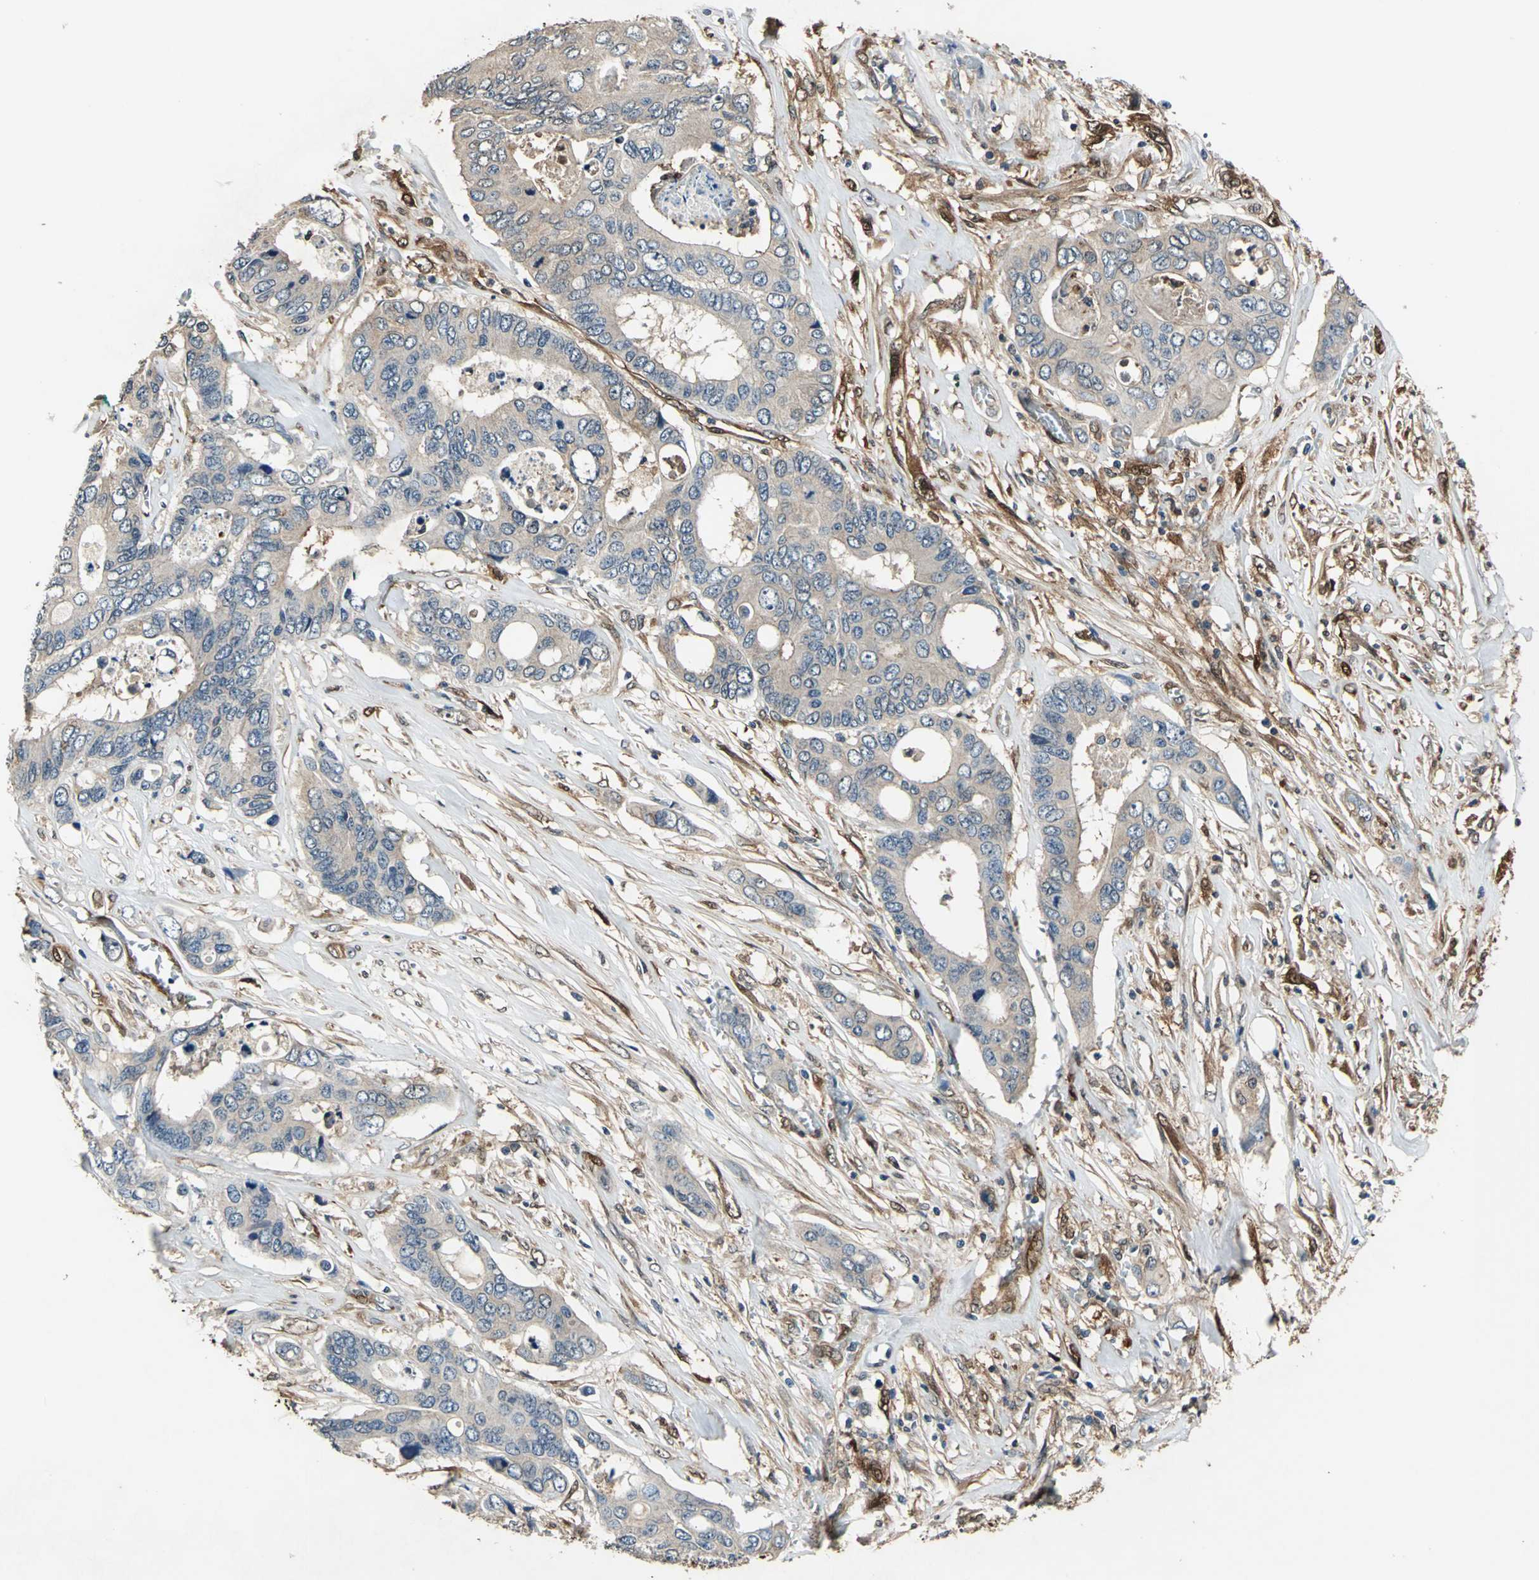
{"staining": {"intensity": "weak", "quantity": ">75%", "location": "cytoplasmic/membranous"}, "tissue": "colorectal cancer", "cell_type": "Tumor cells", "image_type": "cancer", "snomed": [{"axis": "morphology", "description": "Adenocarcinoma, NOS"}, {"axis": "topography", "description": "Rectum"}], "caption": "Immunohistochemical staining of colorectal cancer shows low levels of weak cytoplasmic/membranous protein positivity in about >75% of tumor cells. (Brightfield microscopy of DAB IHC at high magnification).", "gene": "RRM2B", "patient": {"sex": "male", "age": 55}}